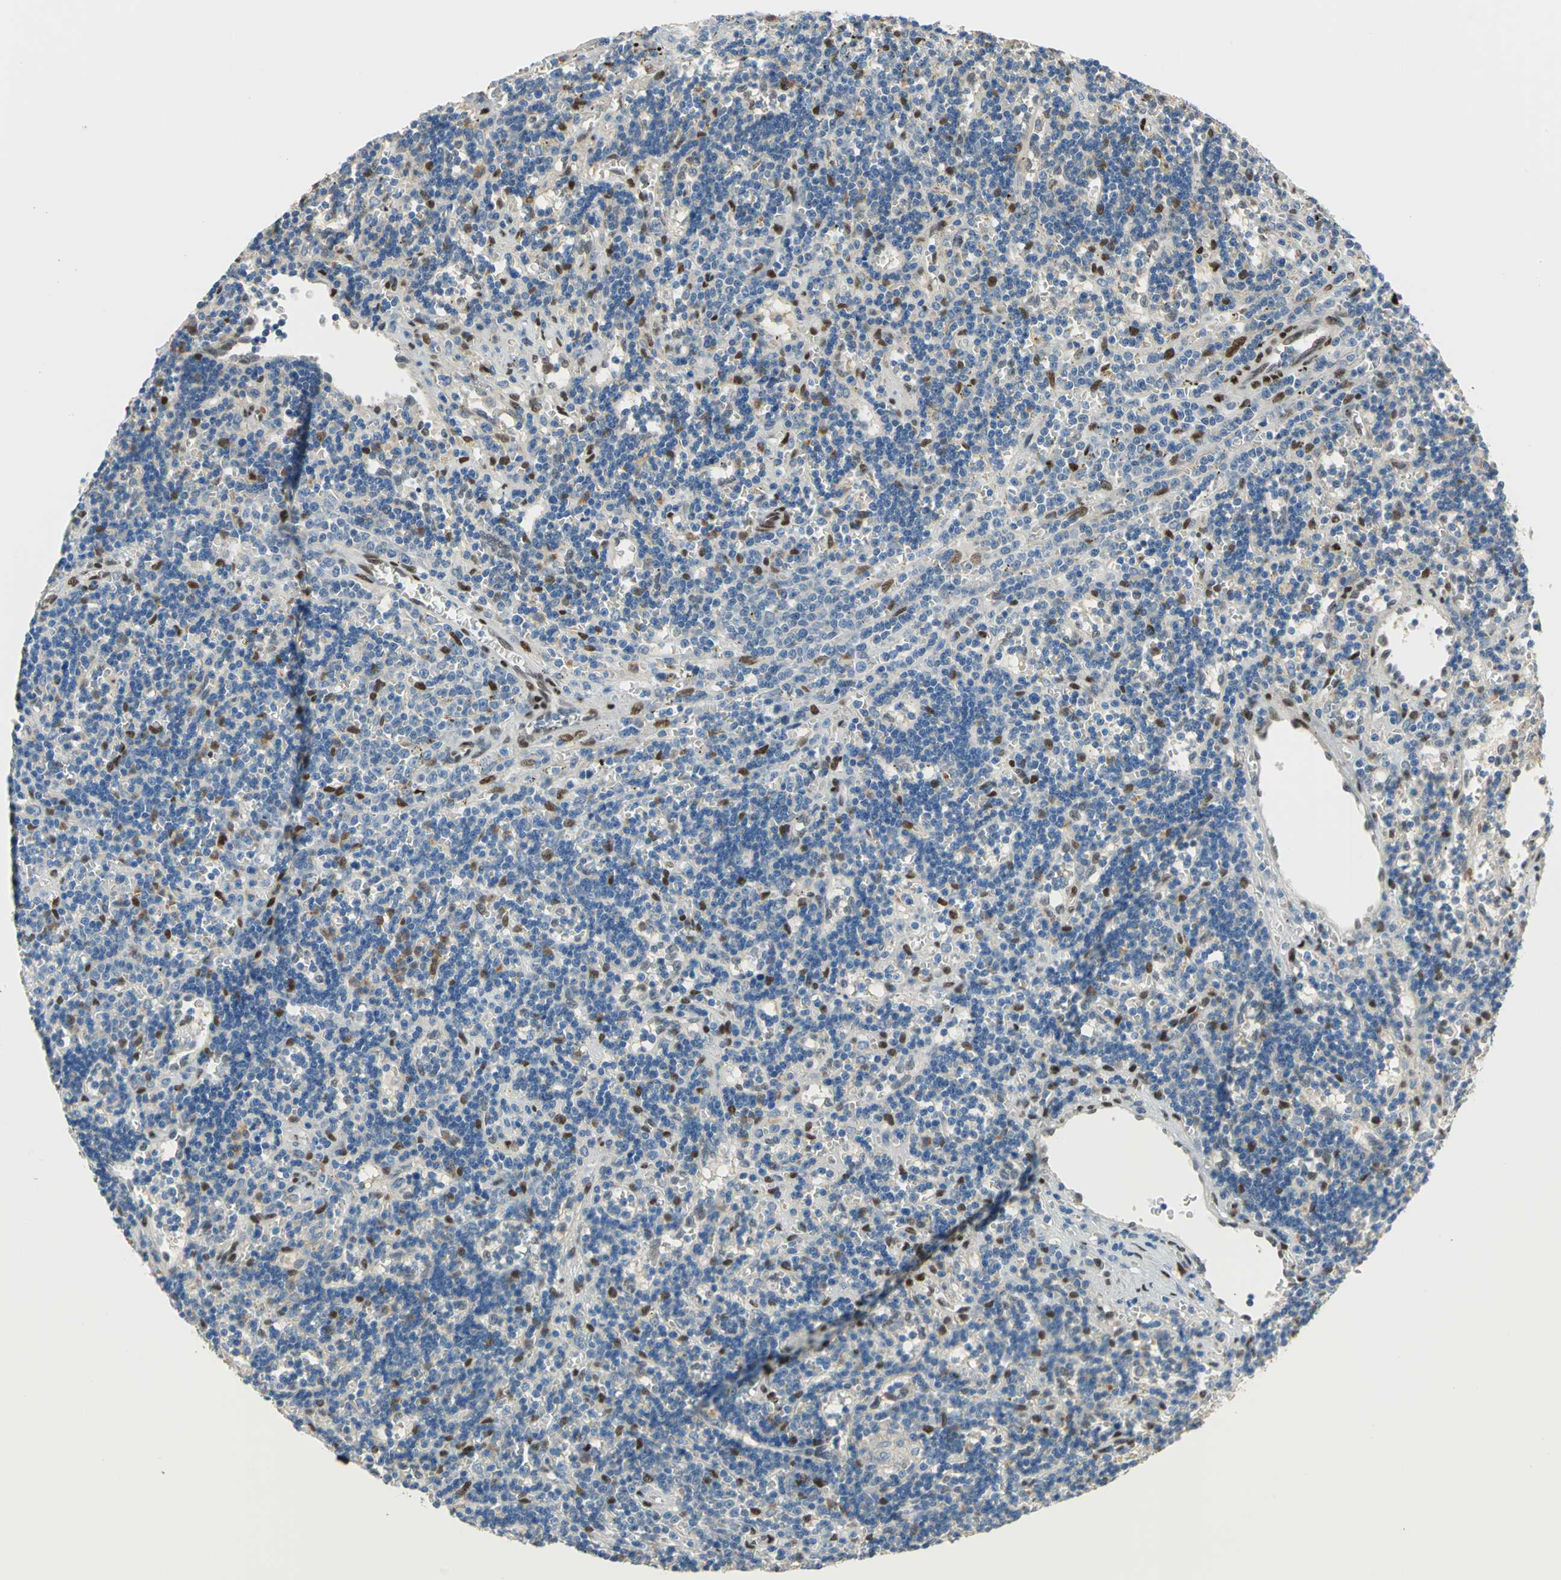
{"staining": {"intensity": "strong", "quantity": "<25%", "location": "cytoplasmic/membranous,nuclear"}, "tissue": "lymphoma", "cell_type": "Tumor cells", "image_type": "cancer", "snomed": [{"axis": "morphology", "description": "Malignant lymphoma, non-Hodgkin's type, Low grade"}, {"axis": "topography", "description": "Spleen"}], "caption": "Human malignant lymphoma, non-Hodgkin's type (low-grade) stained with a brown dye exhibits strong cytoplasmic/membranous and nuclear positive positivity in approximately <25% of tumor cells.", "gene": "RBFOX2", "patient": {"sex": "male", "age": 60}}